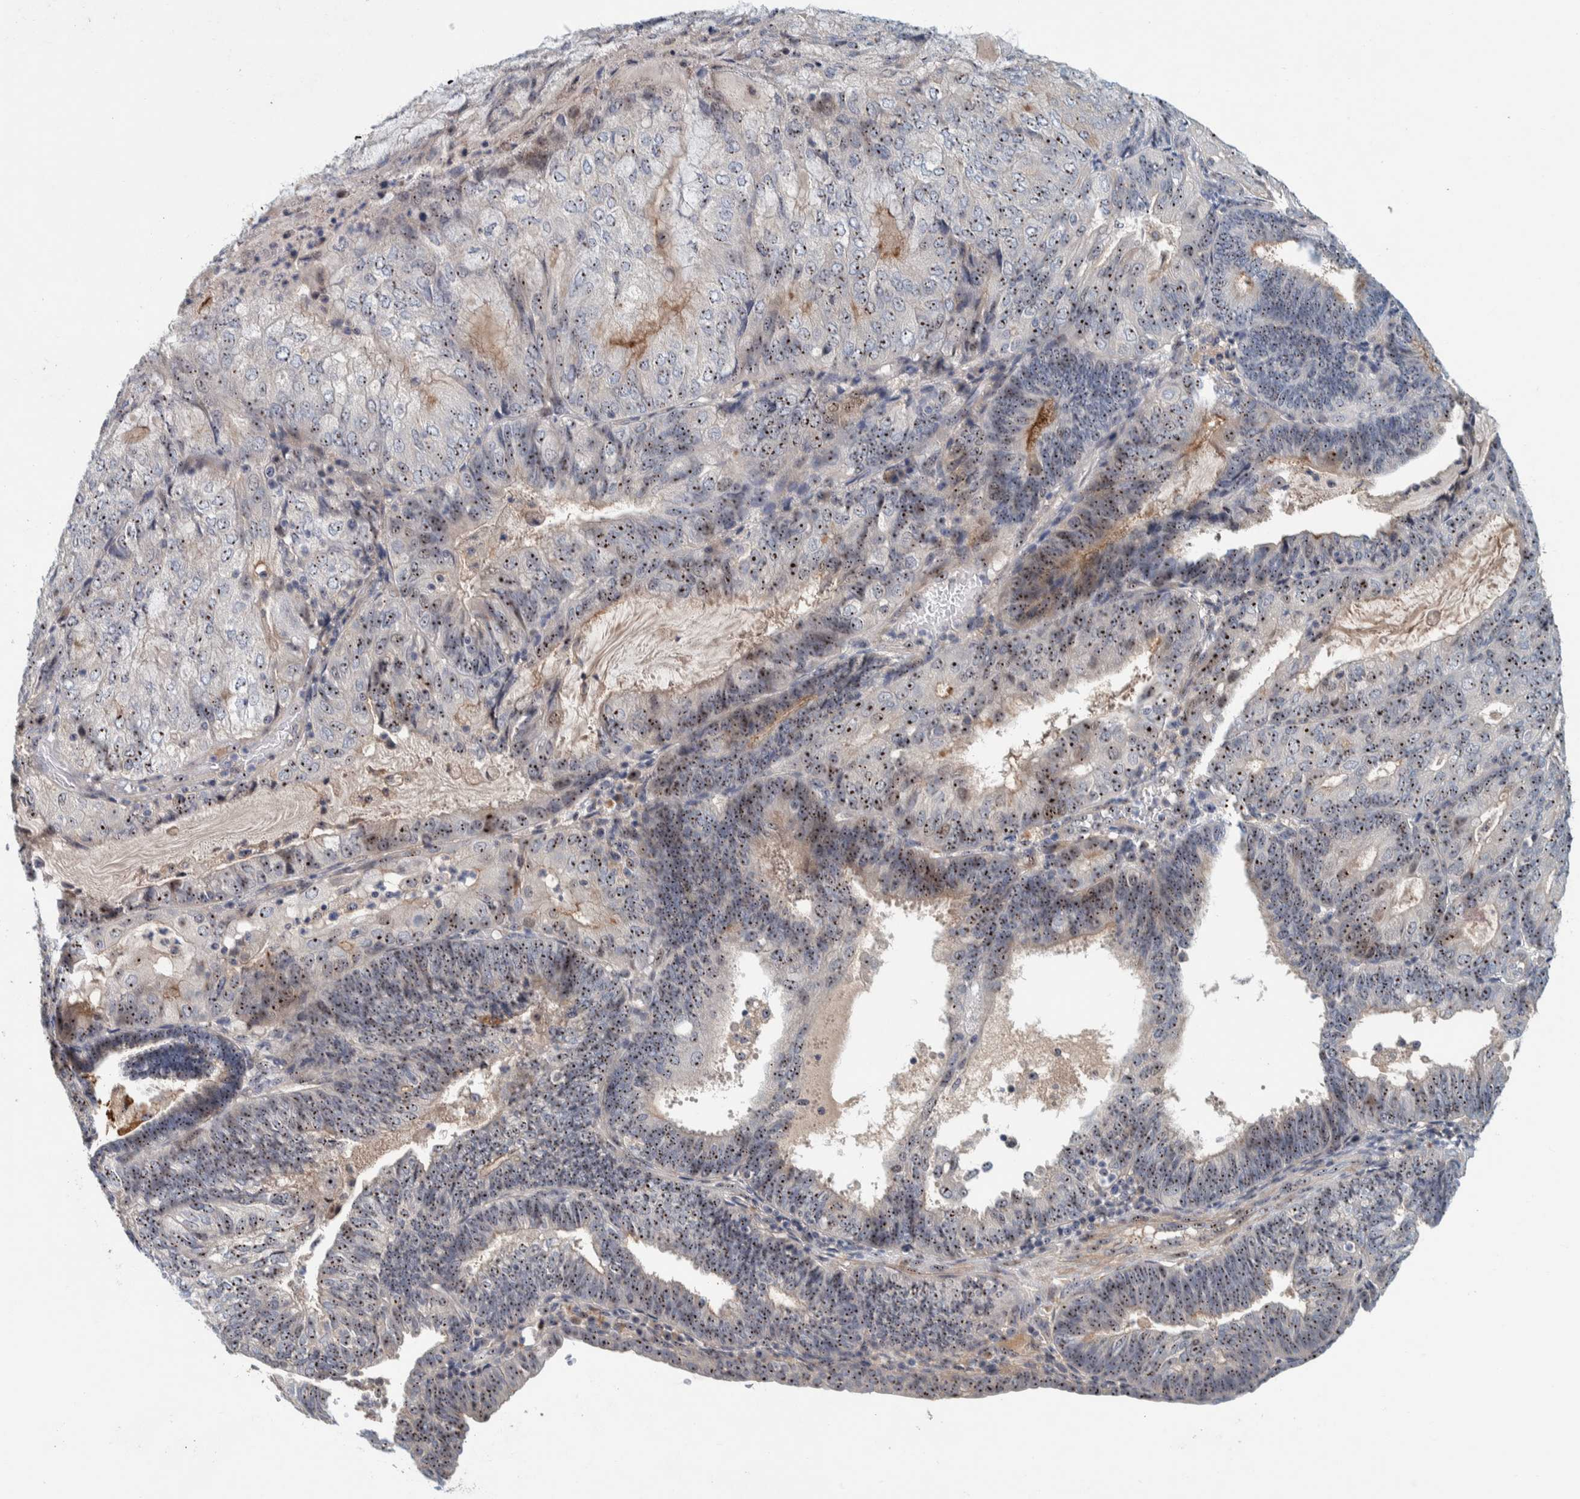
{"staining": {"intensity": "strong", "quantity": ">75%", "location": "nuclear"}, "tissue": "endometrial cancer", "cell_type": "Tumor cells", "image_type": "cancer", "snomed": [{"axis": "morphology", "description": "Adenocarcinoma, NOS"}, {"axis": "topography", "description": "Endometrium"}], "caption": "The photomicrograph exhibits staining of adenocarcinoma (endometrial), revealing strong nuclear protein positivity (brown color) within tumor cells.", "gene": "NOL11", "patient": {"sex": "female", "age": 81}}